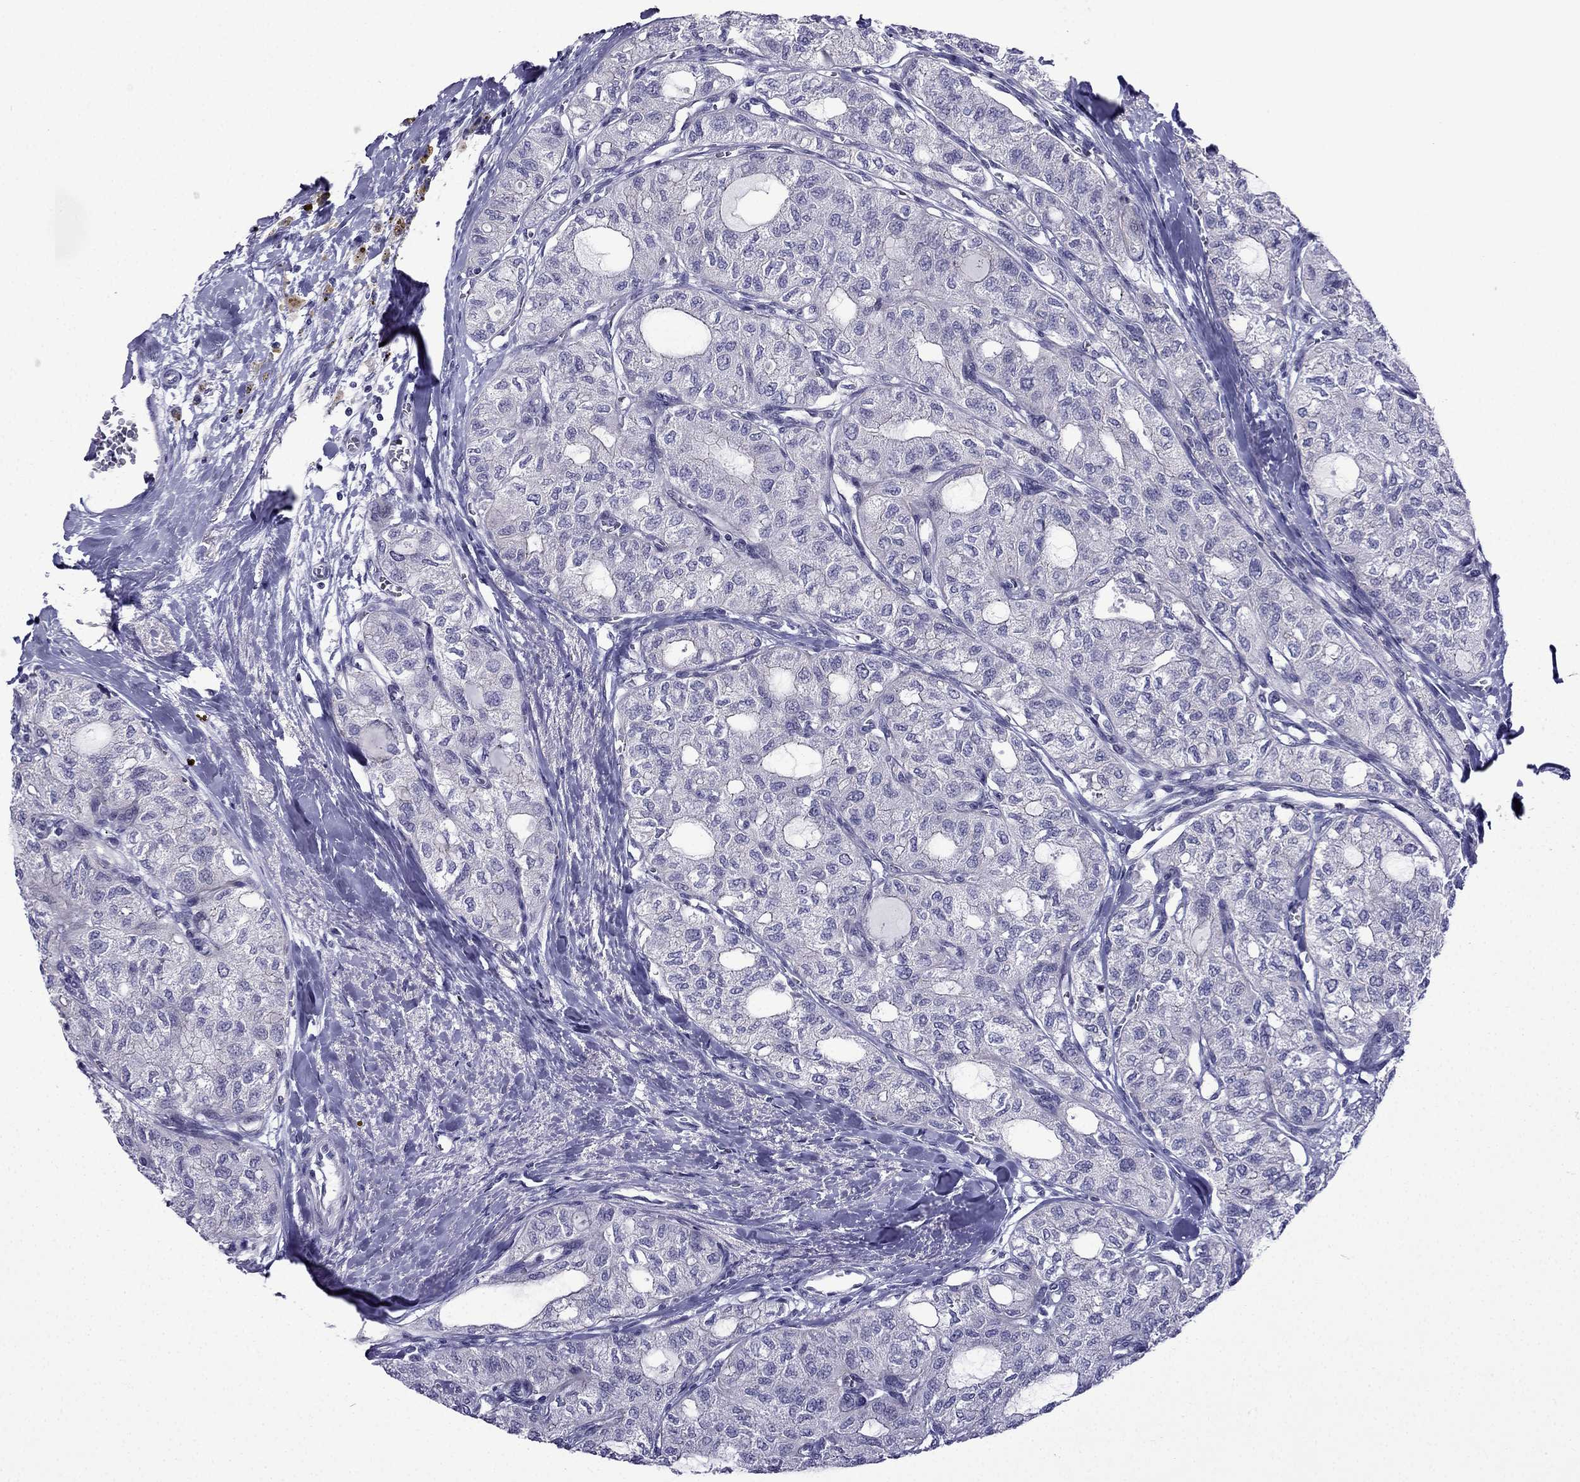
{"staining": {"intensity": "negative", "quantity": "none", "location": "none"}, "tissue": "thyroid cancer", "cell_type": "Tumor cells", "image_type": "cancer", "snomed": [{"axis": "morphology", "description": "Follicular adenoma carcinoma, NOS"}, {"axis": "topography", "description": "Thyroid gland"}], "caption": "Immunohistochemical staining of human thyroid cancer (follicular adenoma carcinoma) shows no significant positivity in tumor cells.", "gene": "POM121L12", "patient": {"sex": "male", "age": 75}}